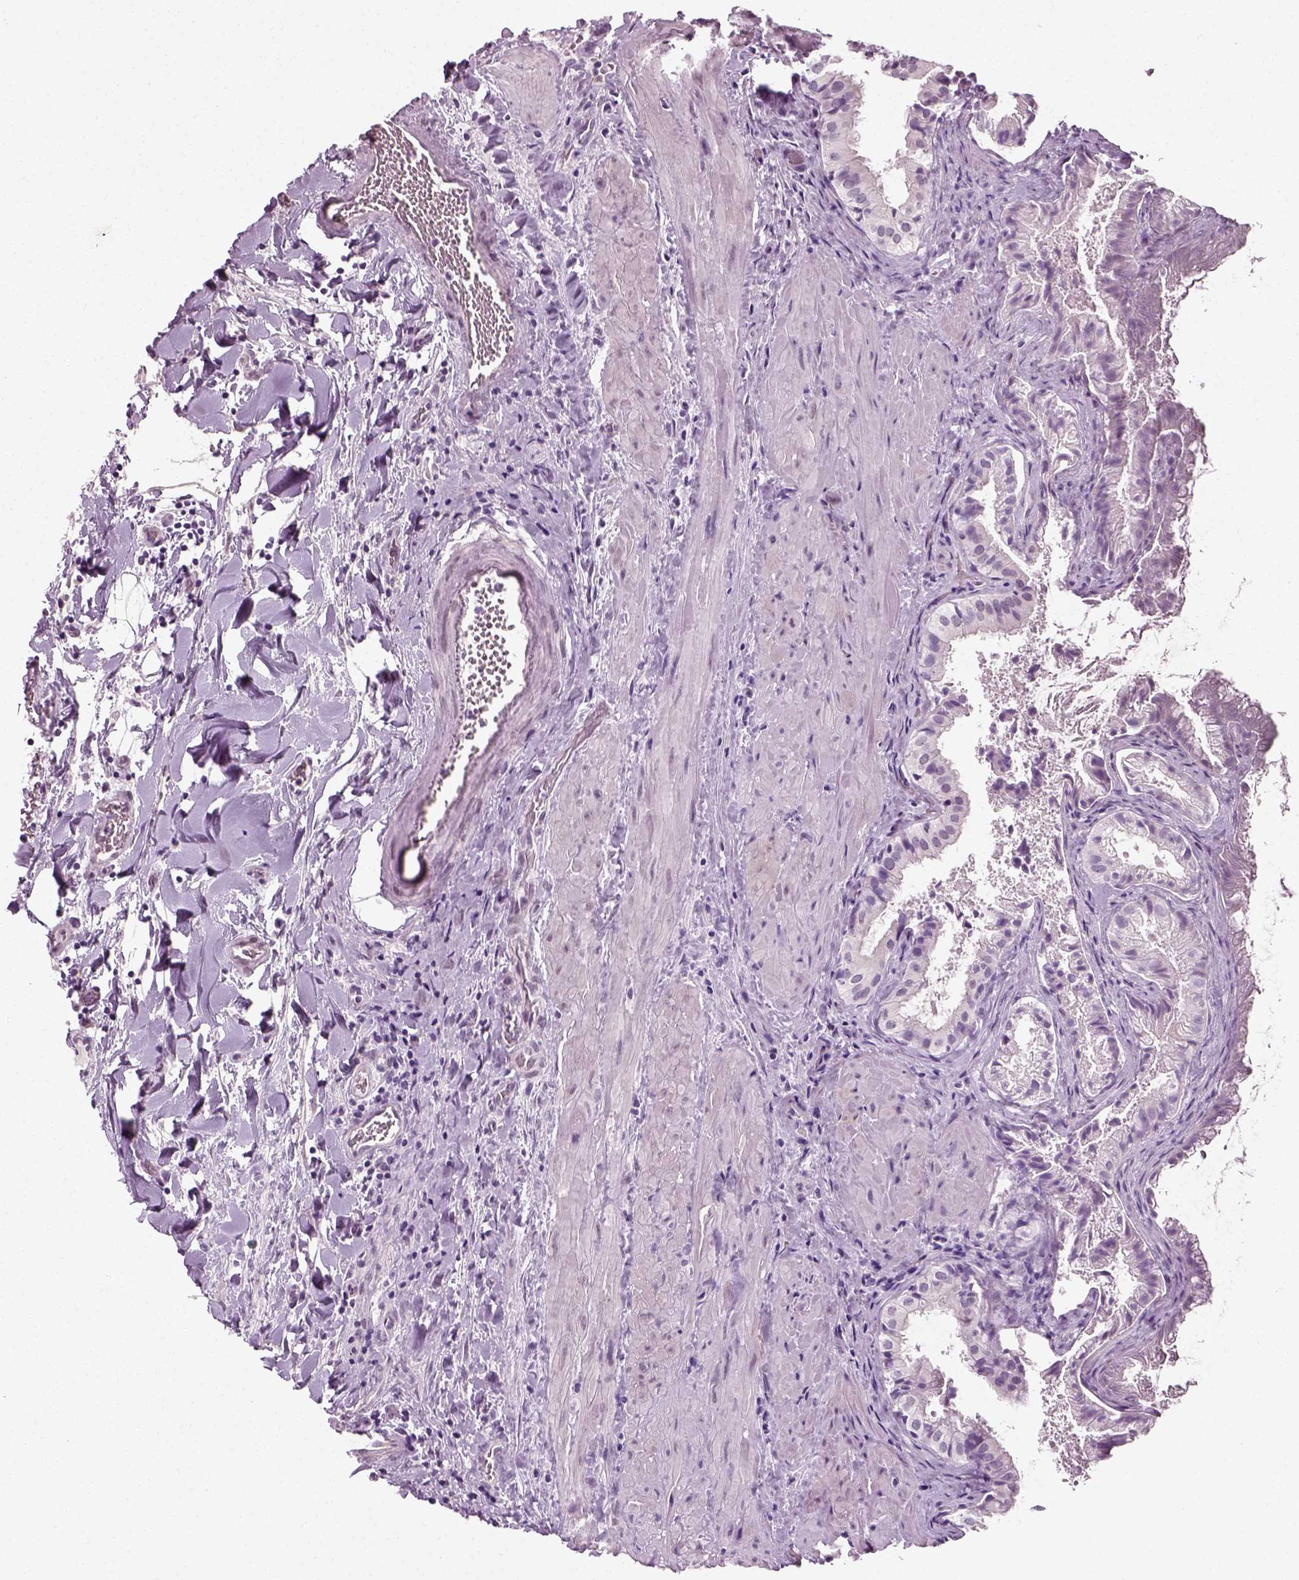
{"staining": {"intensity": "negative", "quantity": "none", "location": "none"}, "tissue": "gallbladder", "cell_type": "Glandular cells", "image_type": "normal", "snomed": [{"axis": "morphology", "description": "Normal tissue, NOS"}, {"axis": "topography", "description": "Gallbladder"}], "caption": "DAB (3,3'-diaminobenzidine) immunohistochemical staining of benign human gallbladder reveals no significant positivity in glandular cells. (DAB (3,3'-diaminobenzidine) immunohistochemistry with hematoxylin counter stain).", "gene": "SPATA31E1", "patient": {"sex": "male", "age": 70}}